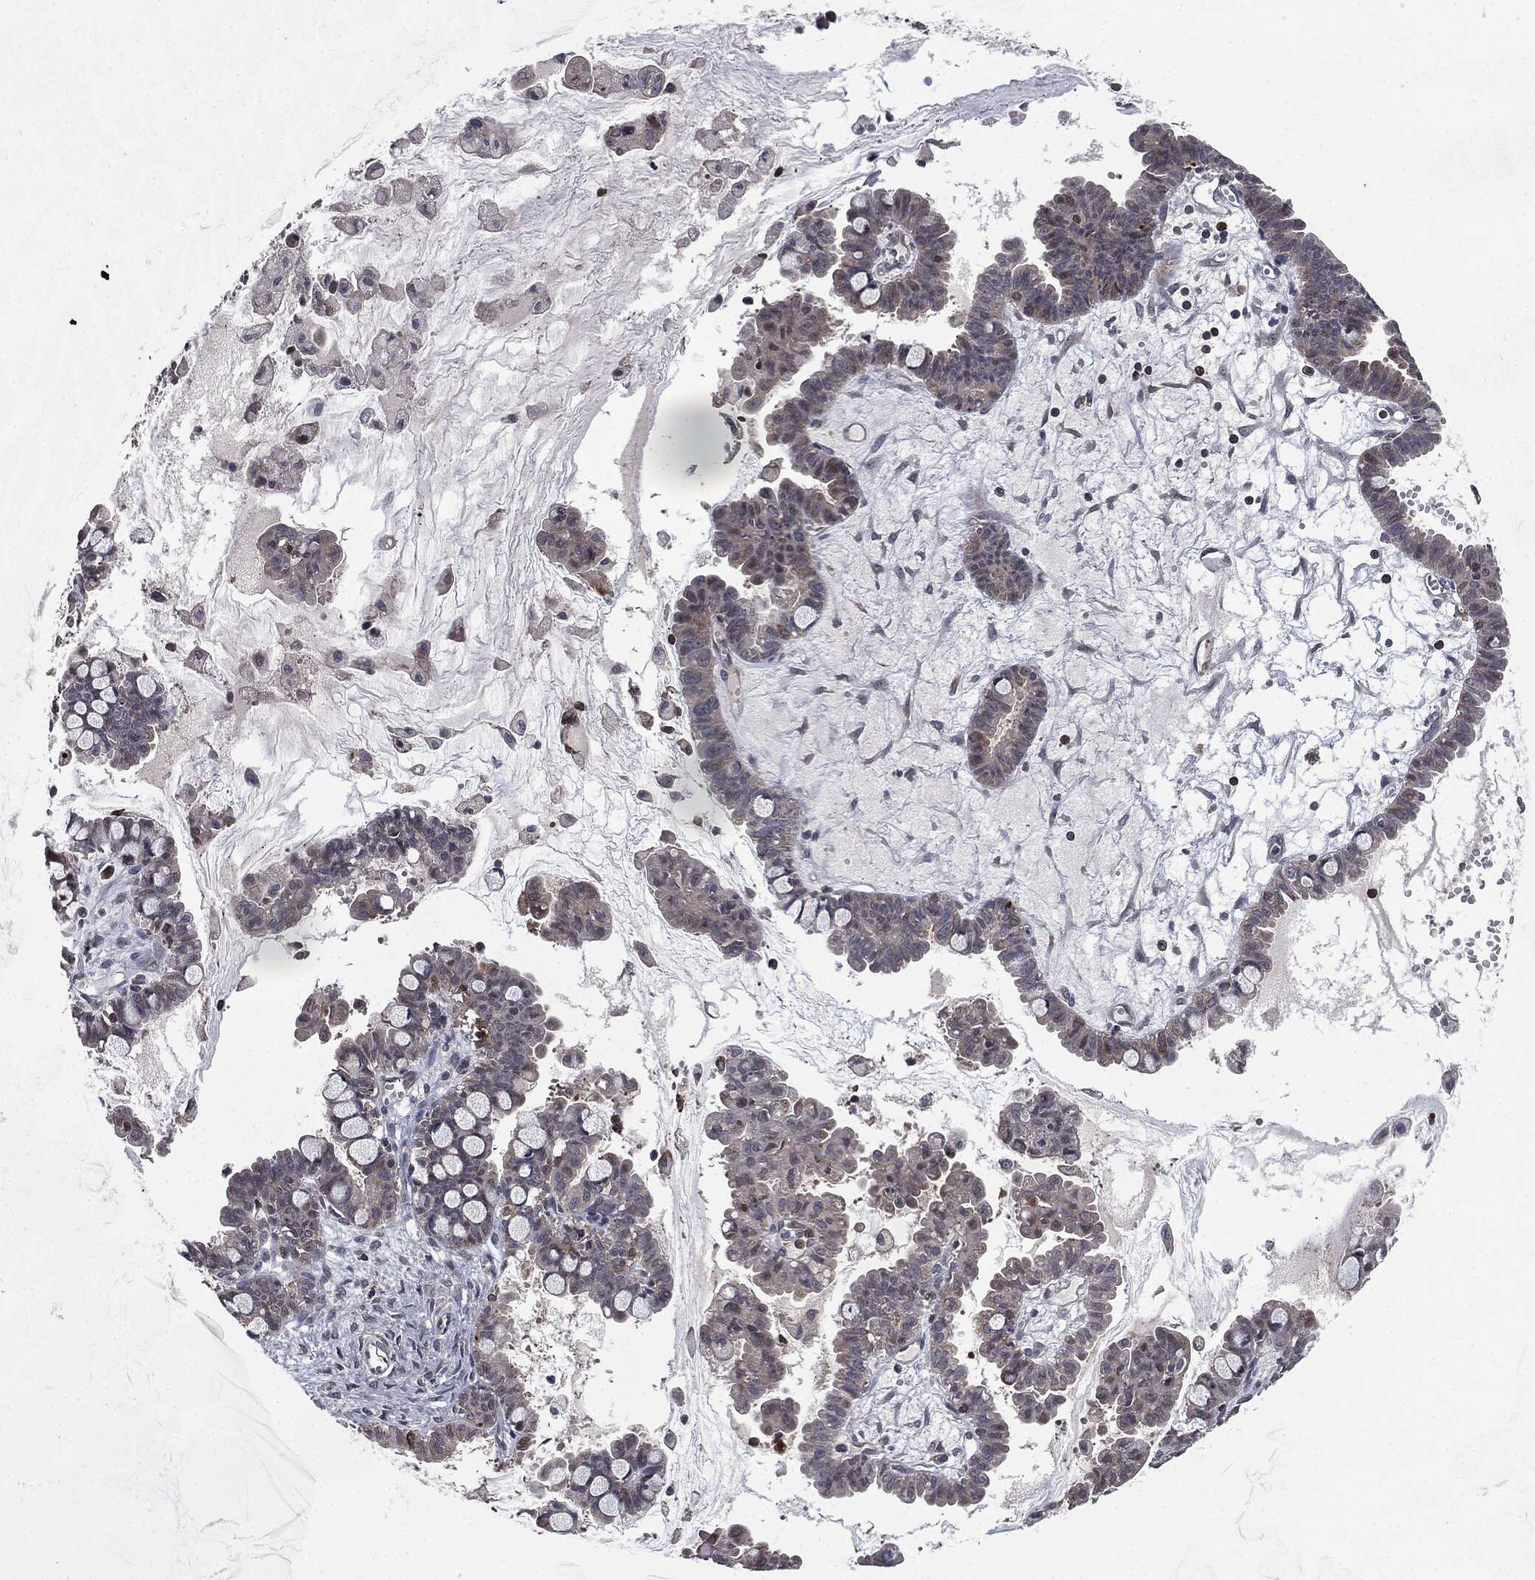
{"staining": {"intensity": "negative", "quantity": "none", "location": "none"}, "tissue": "ovarian cancer", "cell_type": "Tumor cells", "image_type": "cancer", "snomed": [{"axis": "morphology", "description": "Cystadenocarcinoma, mucinous, NOS"}, {"axis": "topography", "description": "Ovary"}], "caption": "This is an immunohistochemistry photomicrograph of ovarian cancer (mucinous cystadenocarcinoma). There is no staining in tumor cells.", "gene": "UBR1", "patient": {"sex": "female", "age": 63}}